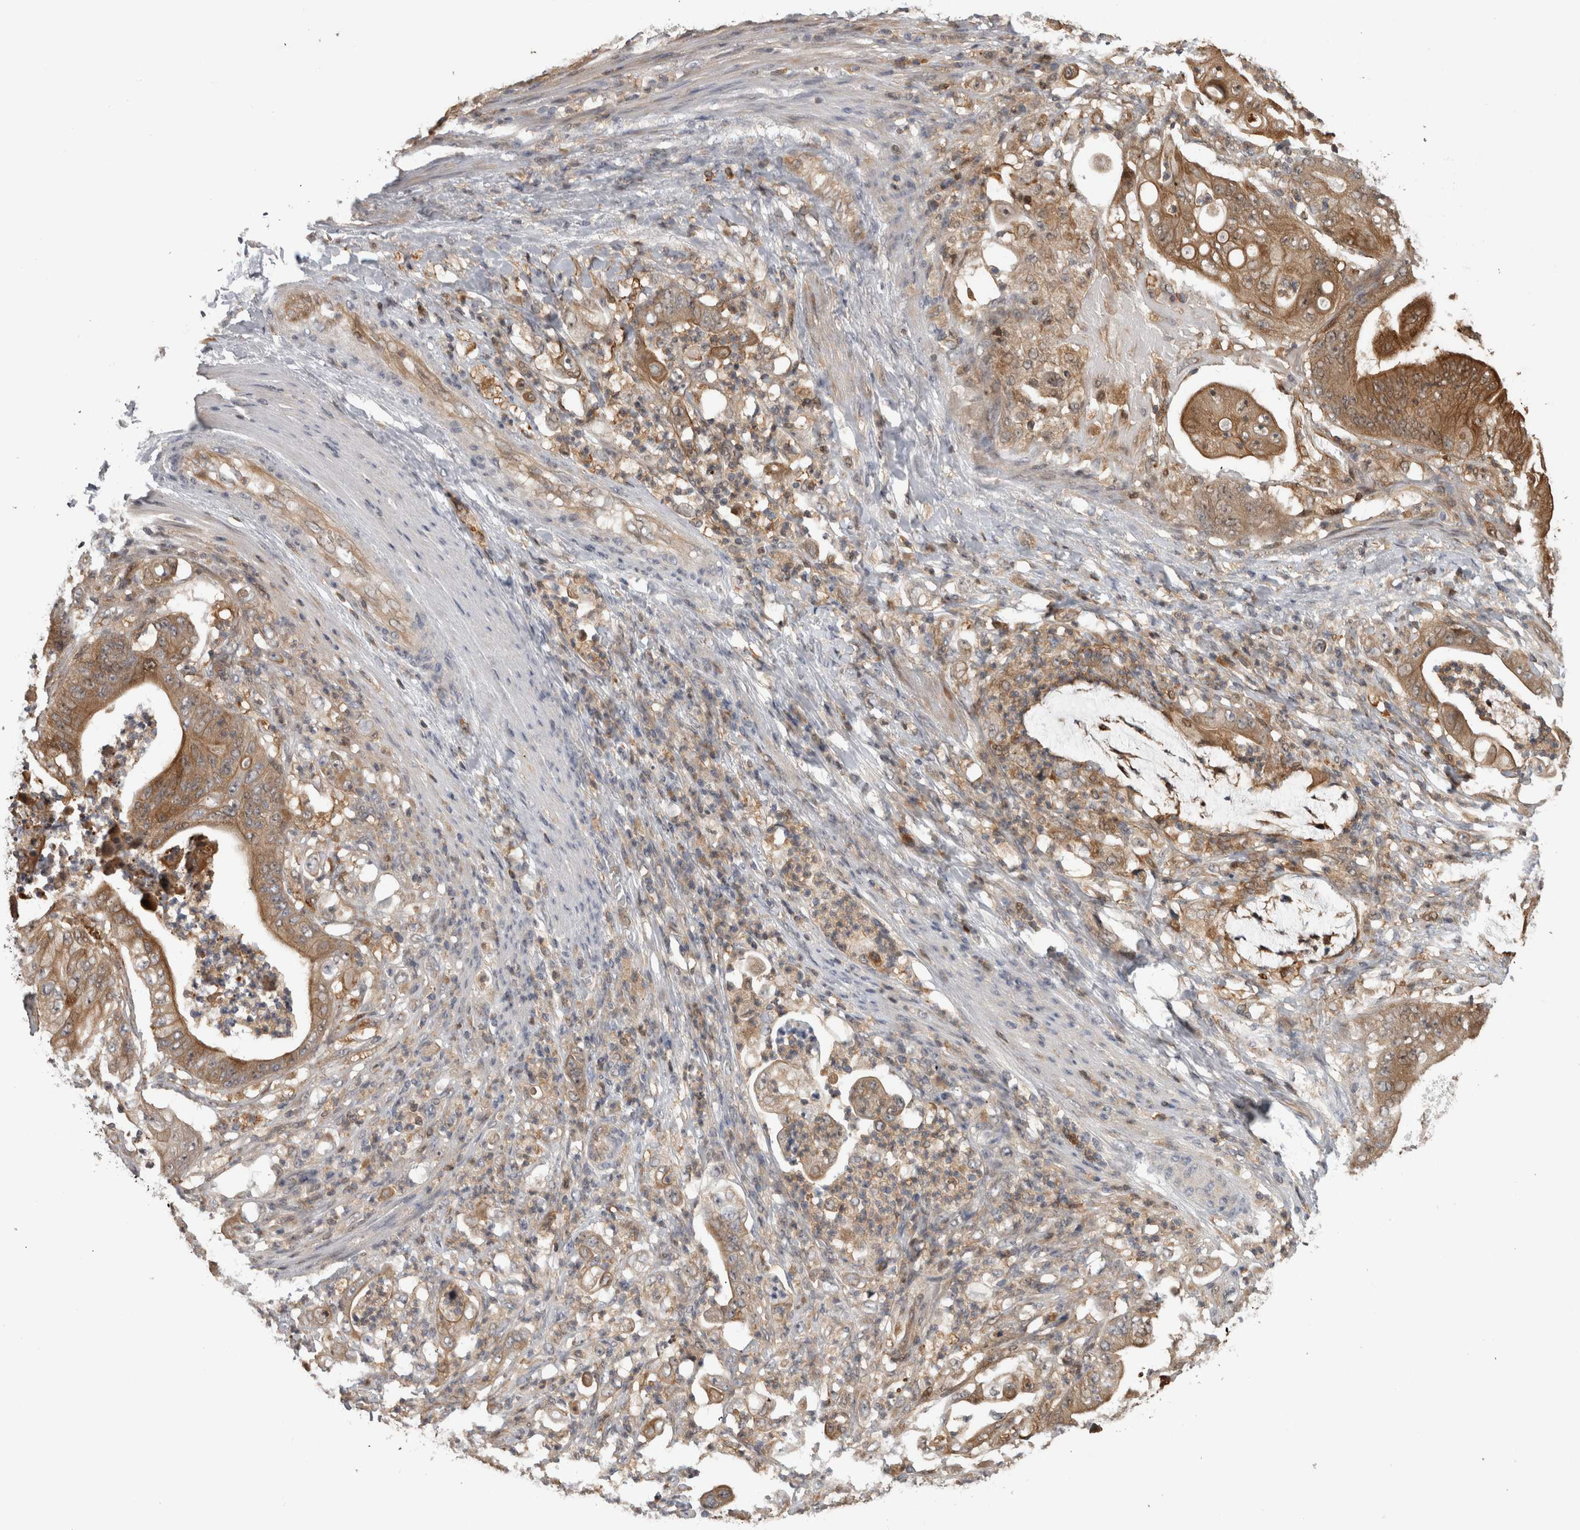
{"staining": {"intensity": "moderate", "quantity": ">75%", "location": "cytoplasmic/membranous"}, "tissue": "stomach cancer", "cell_type": "Tumor cells", "image_type": "cancer", "snomed": [{"axis": "morphology", "description": "Adenocarcinoma, NOS"}, {"axis": "topography", "description": "Stomach"}], "caption": "Approximately >75% of tumor cells in stomach cancer display moderate cytoplasmic/membranous protein expression as visualized by brown immunohistochemical staining.", "gene": "USH1G", "patient": {"sex": "female", "age": 73}}